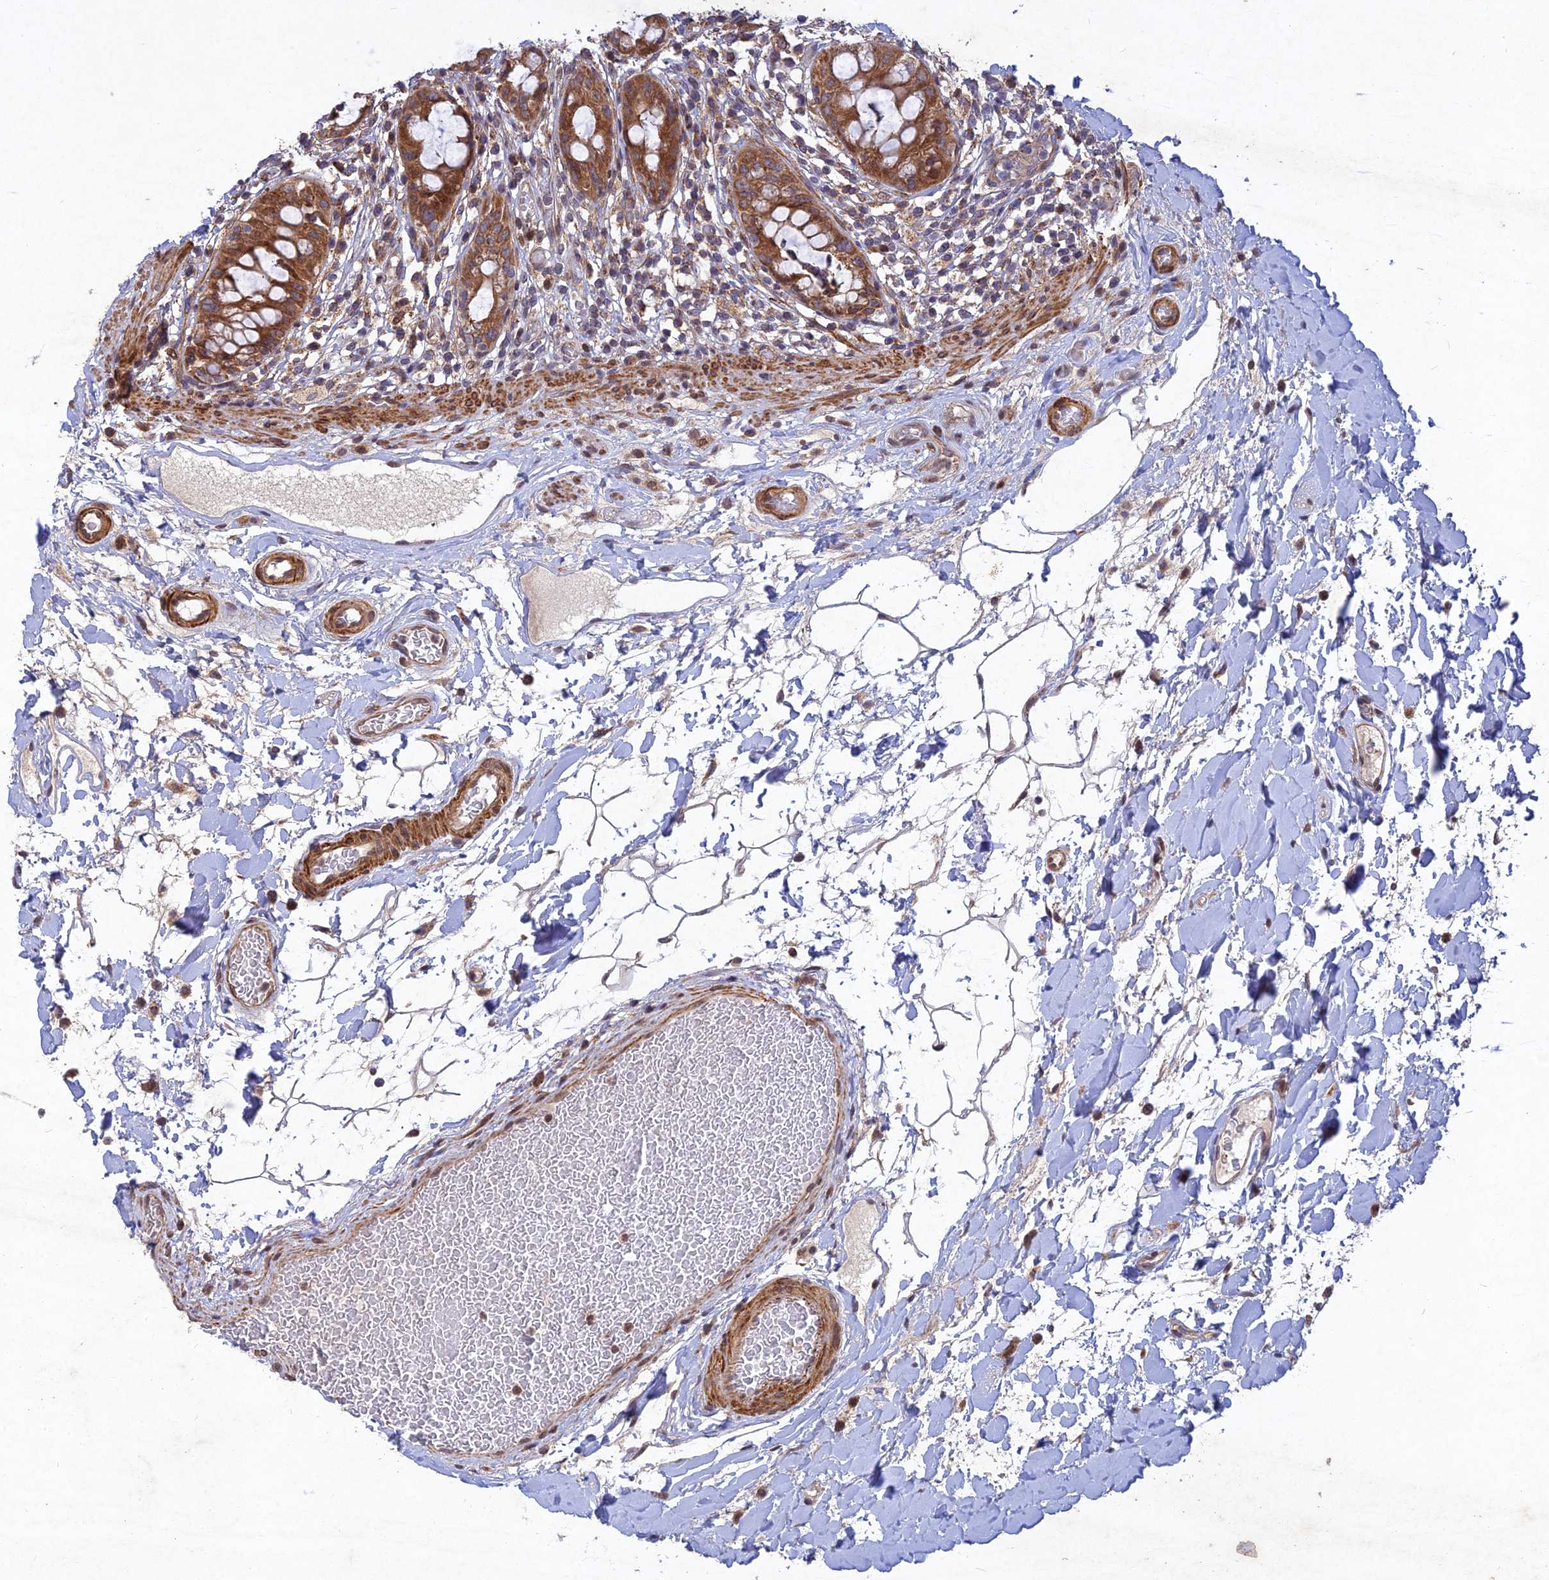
{"staining": {"intensity": "strong", "quantity": ">75%", "location": "cytoplasmic/membranous,nuclear"}, "tissue": "rectum", "cell_type": "Glandular cells", "image_type": "normal", "snomed": [{"axis": "morphology", "description": "Normal tissue, NOS"}, {"axis": "topography", "description": "Rectum"}], "caption": "Immunohistochemistry (IHC) (DAB) staining of normal rectum reveals strong cytoplasmic/membranous,nuclear protein positivity in about >75% of glandular cells.", "gene": "RELCH", "patient": {"sex": "female", "age": 57}}